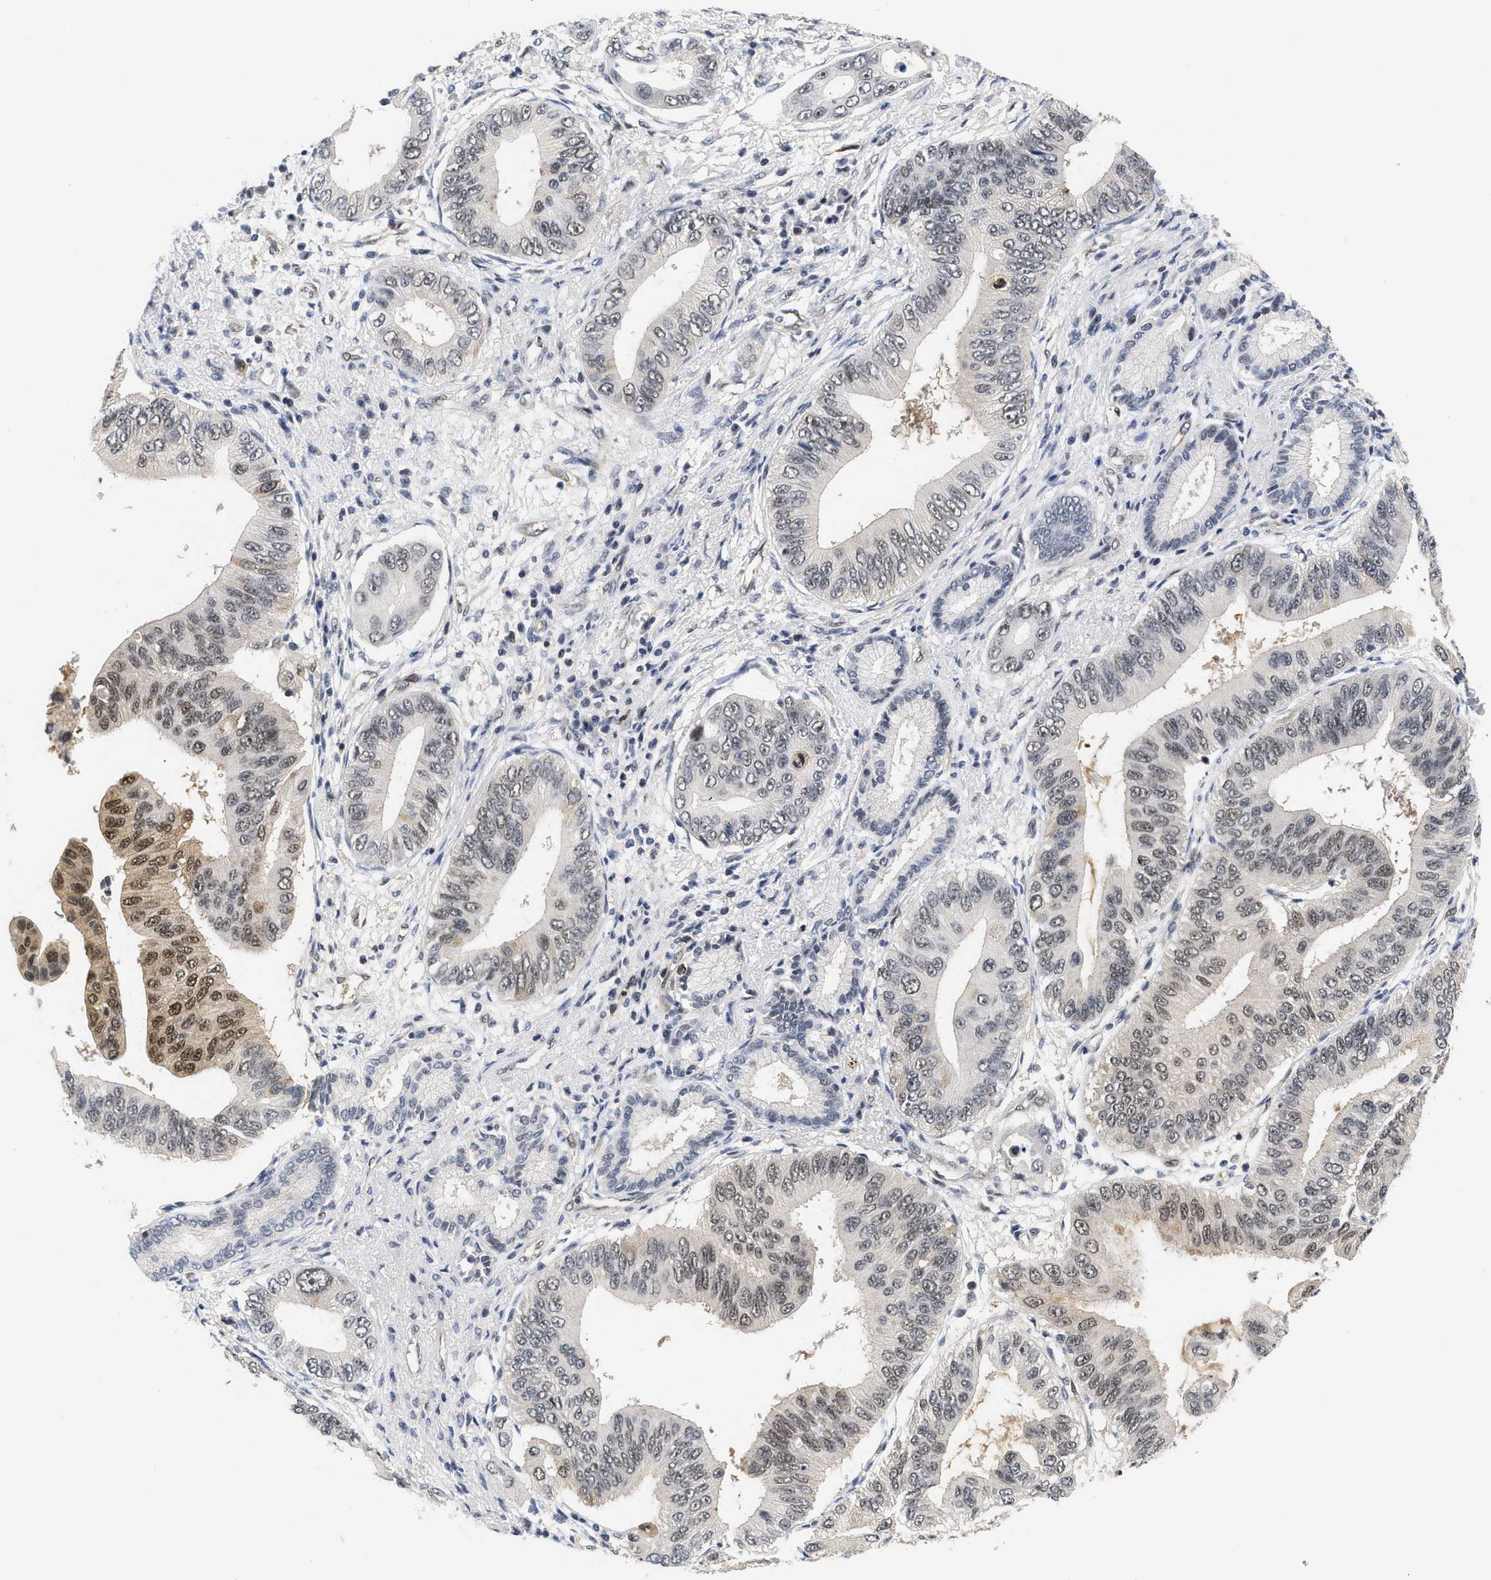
{"staining": {"intensity": "moderate", "quantity": "<25%", "location": "nuclear"}, "tissue": "pancreatic cancer", "cell_type": "Tumor cells", "image_type": "cancer", "snomed": [{"axis": "morphology", "description": "Adenocarcinoma, NOS"}, {"axis": "topography", "description": "Pancreas"}], "caption": "Immunohistochemical staining of human pancreatic cancer demonstrates low levels of moderate nuclear staining in approximately <25% of tumor cells.", "gene": "HIF1A", "patient": {"sex": "male", "age": 77}}